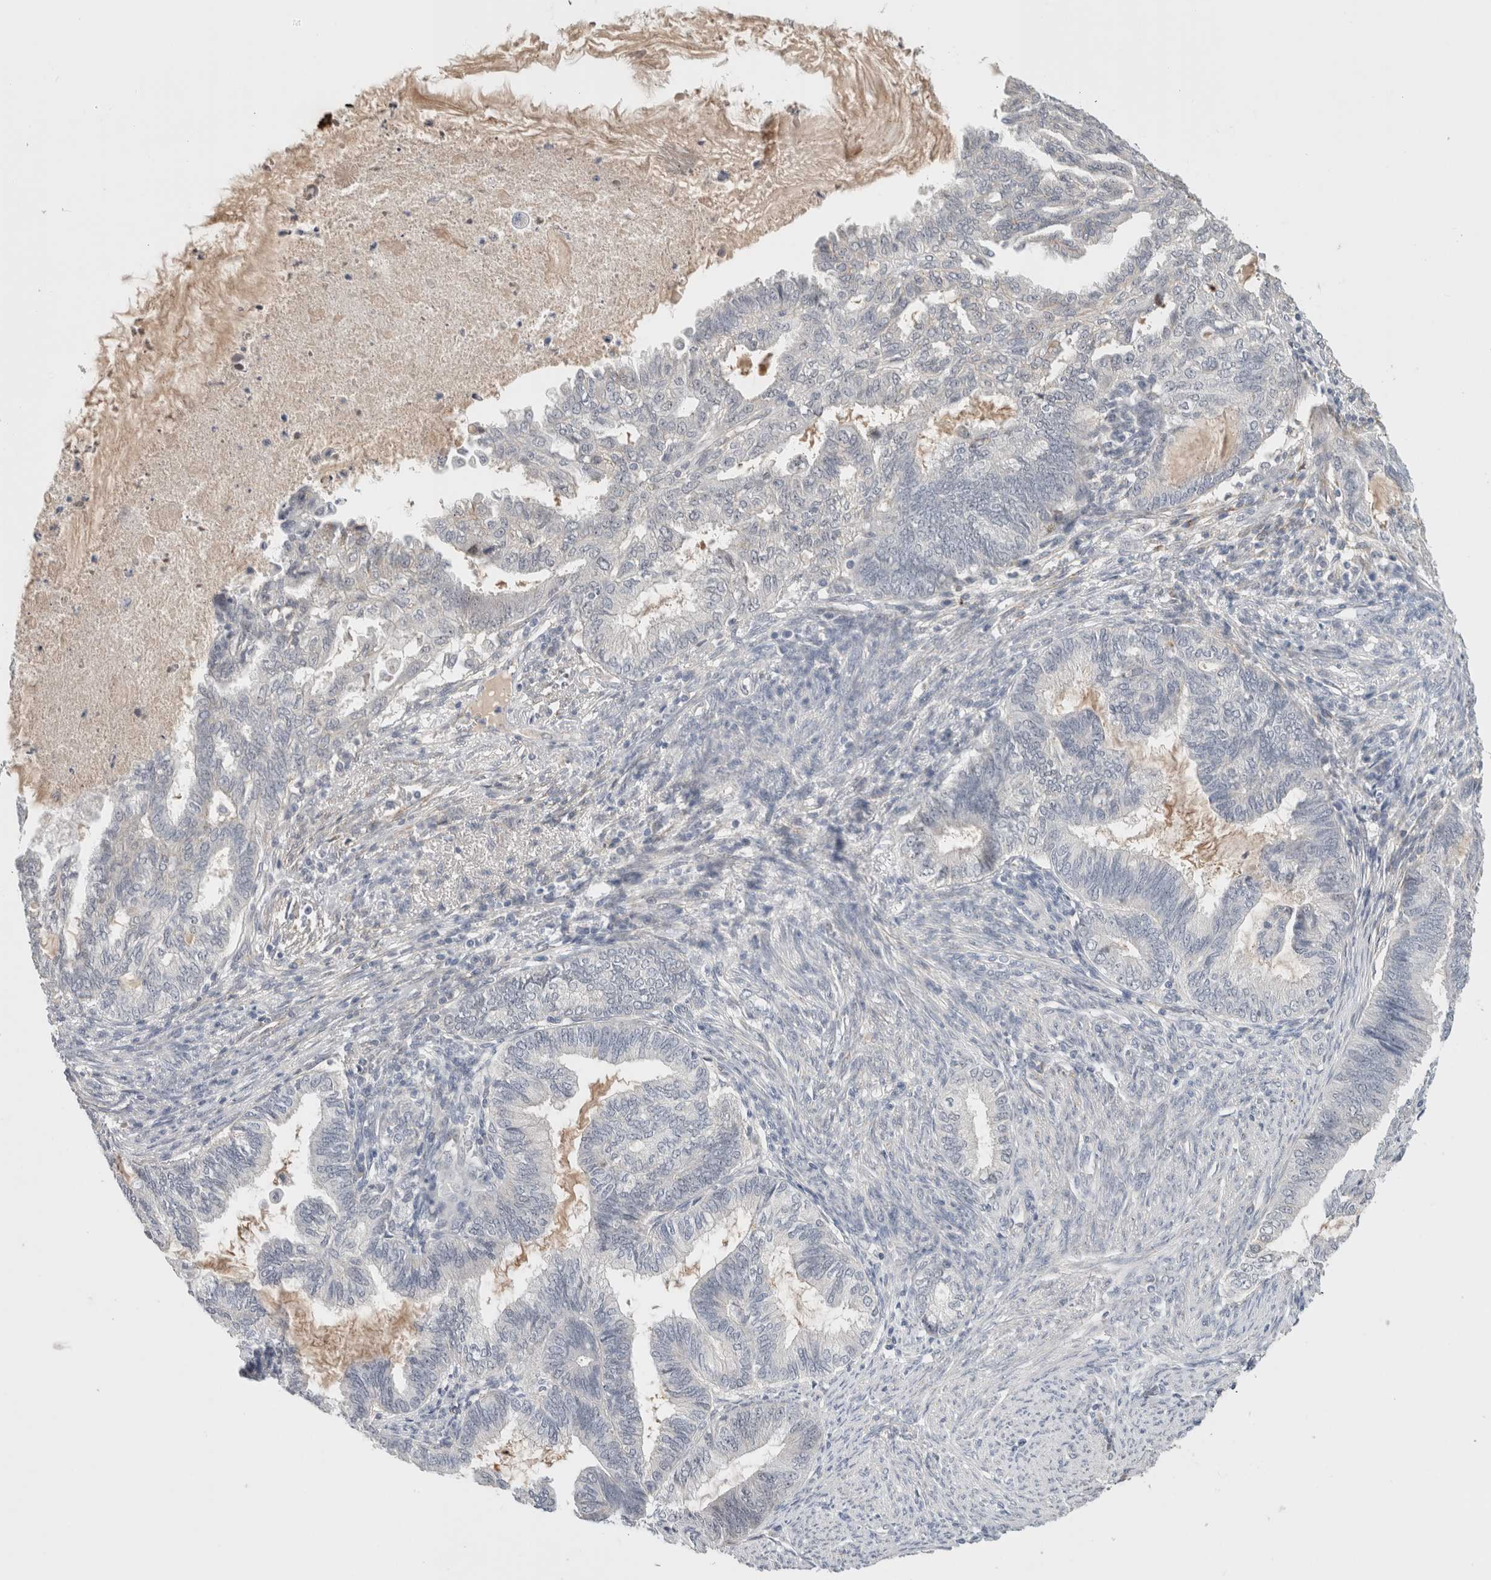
{"staining": {"intensity": "negative", "quantity": "none", "location": "none"}, "tissue": "endometrial cancer", "cell_type": "Tumor cells", "image_type": "cancer", "snomed": [{"axis": "morphology", "description": "Adenocarcinoma, NOS"}, {"axis": "topography", "description": "Endometrium"}], "caption": "Tumor cells show no significant expression in adenocarcinoma (endometrial).", "gene": "HCN3", "patient": {"sex": "female", "age": 86}}